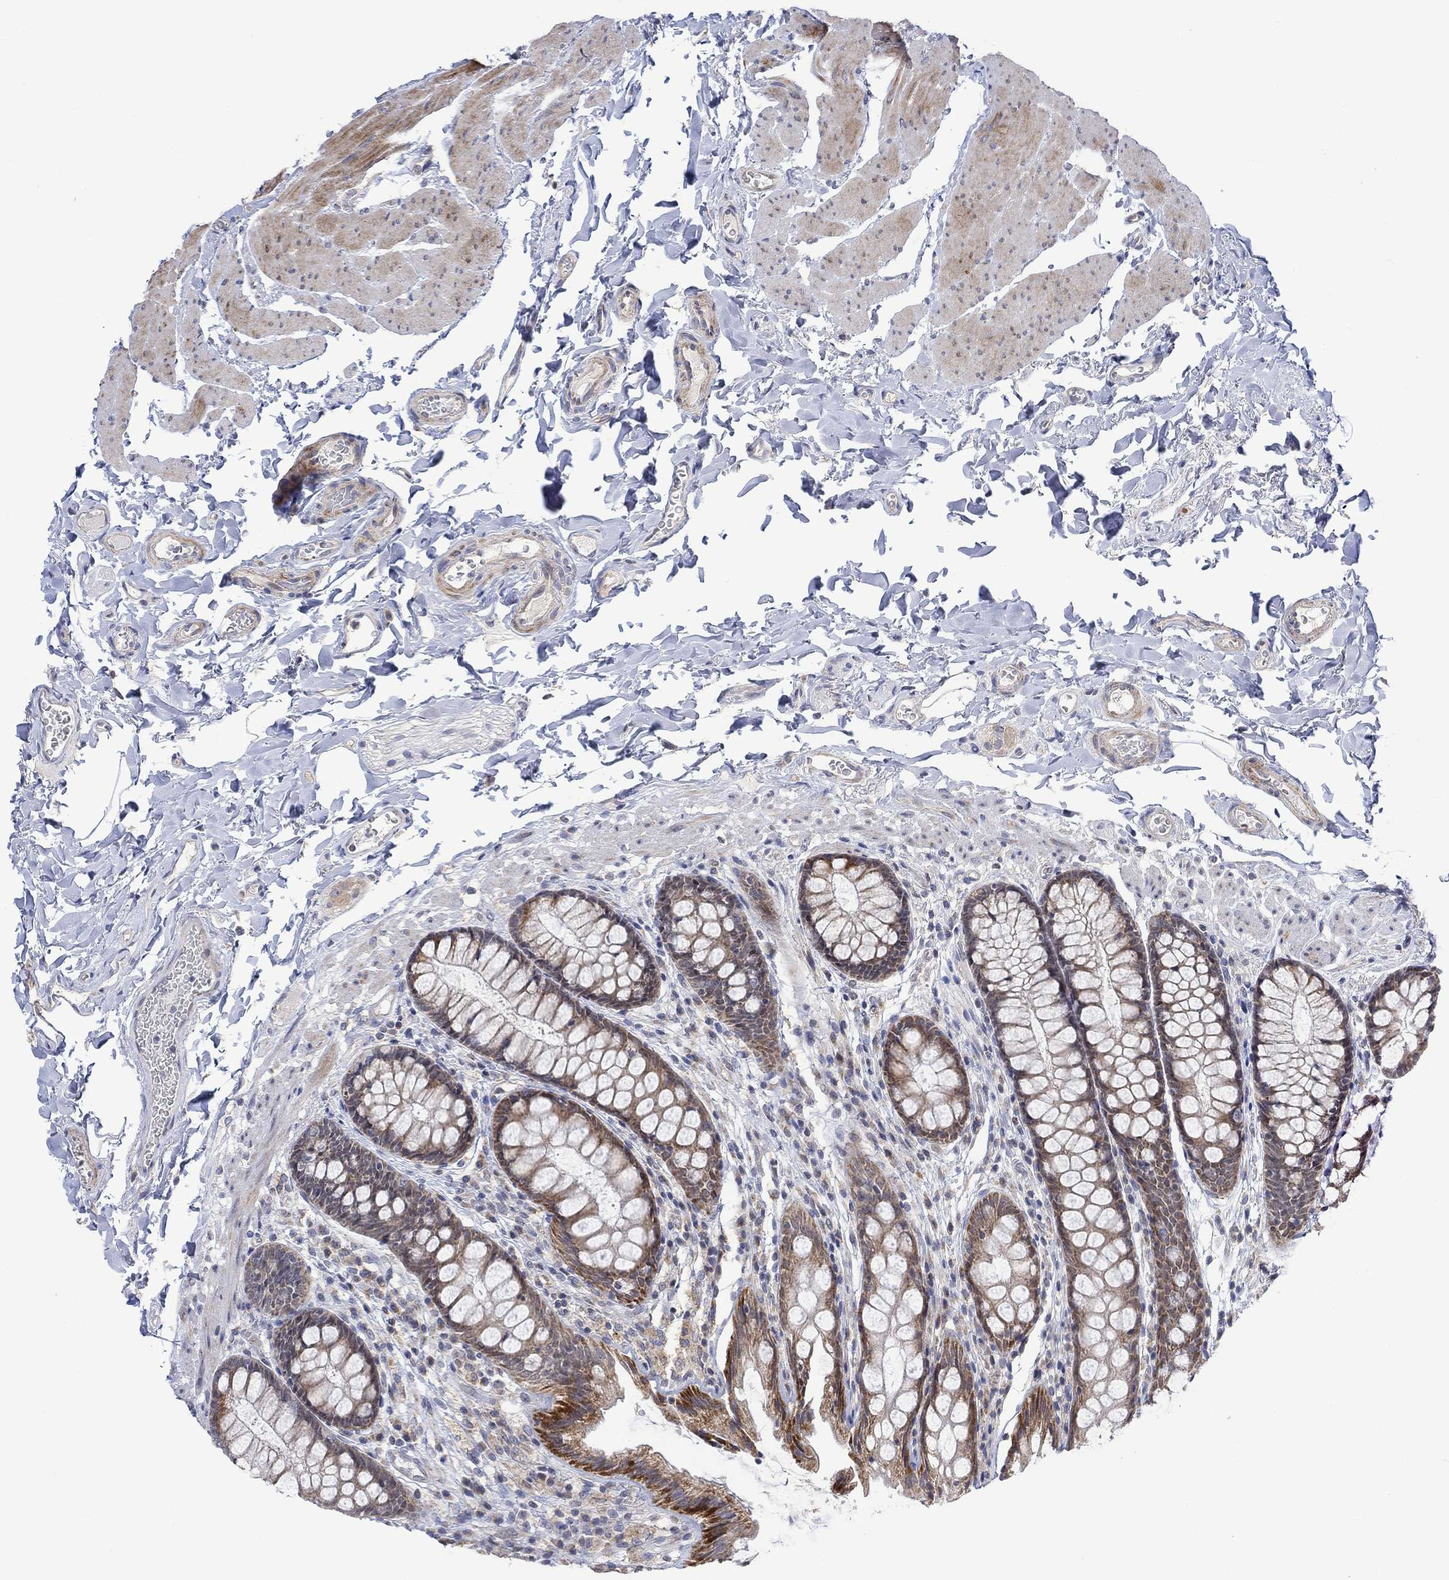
{"staining": {"intensity": "weak", "quantity": "25%-75%", "location": "cytoplasmic/membranous"}, "tissue": "colon", "cell_type": "Endothelial cells", "image_type": "normal", "snomed": [{"axis": "morphology", "description": "Normal tissue, NOS"}, {"axis": "topography", "description": "Colon"}], "caption": "Immunohistochemistry of unremarkable colon displays low levels of weak cytoplasmic/membranous positivity in approximately 25%-75% of endothelial cells. (DAB (3,3'-diaminobenzidine) = brown stain, brightfield microscopy at high magnification).", "gene": "SLC48A1", "patient": {"sex": "female", "age": 86}}